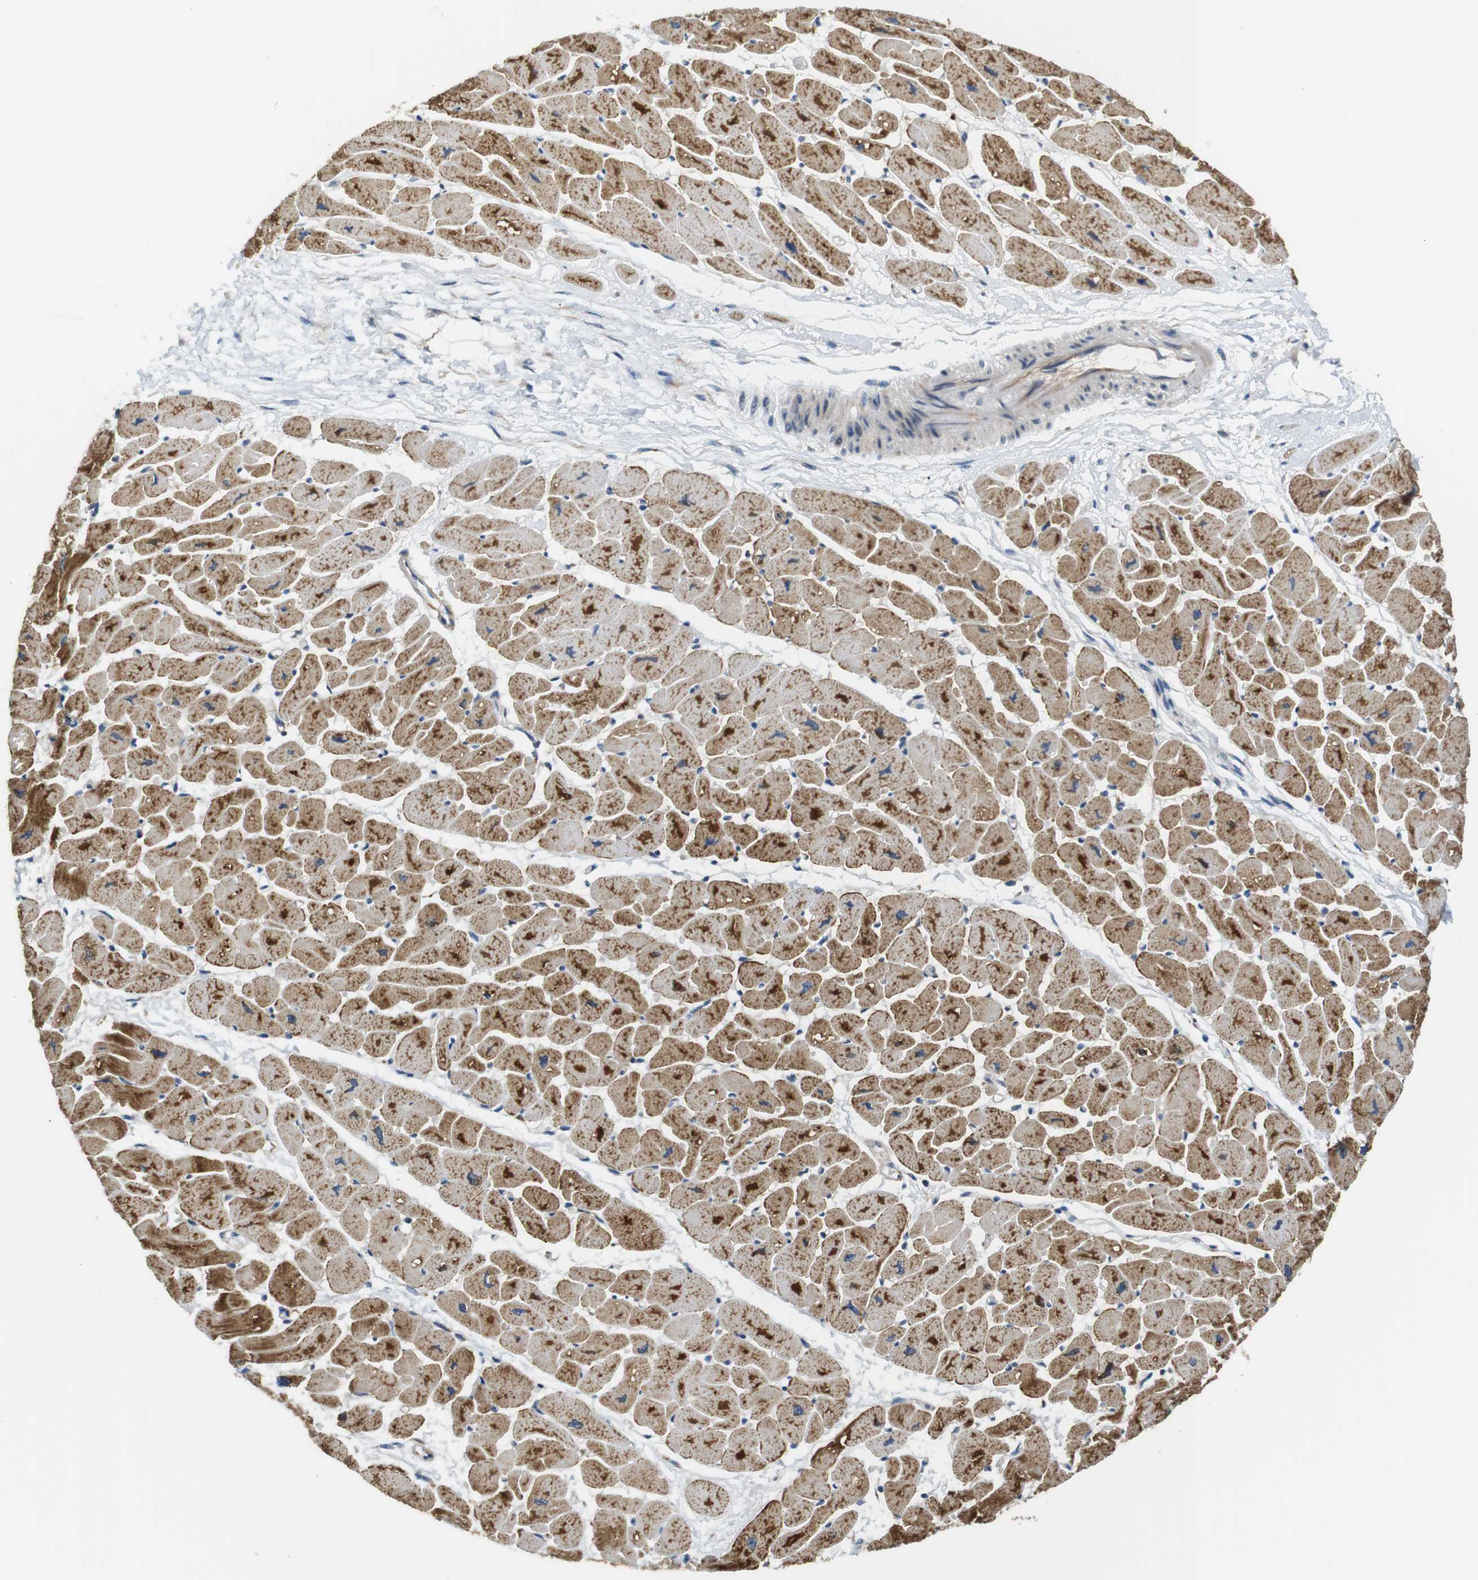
{"staining": {"intensity": "moderate", "quantity": ">75%", "location": "cytoplasmic/membranous"}, "tissue": "heart muscle", "cell_type": "Cardiomyocytes", "image_type": "normal", "snomed": [{"axis": "morphology", "description": "Normal tissue, NOS"}, {"axis": "topography", "description": "Heart"}], "caption": "Protein expression analysis of benign human heart muscle reveals moderate cytoplasmic/membranous positivity in approximately >75% of cardiomyocytes. (DAB (3,3'-diaminobenzidine) IHC with brightfield microscopy, high magnification).", "gene": "TMEM143", "patient": {"sex": "female", "age": 54}}